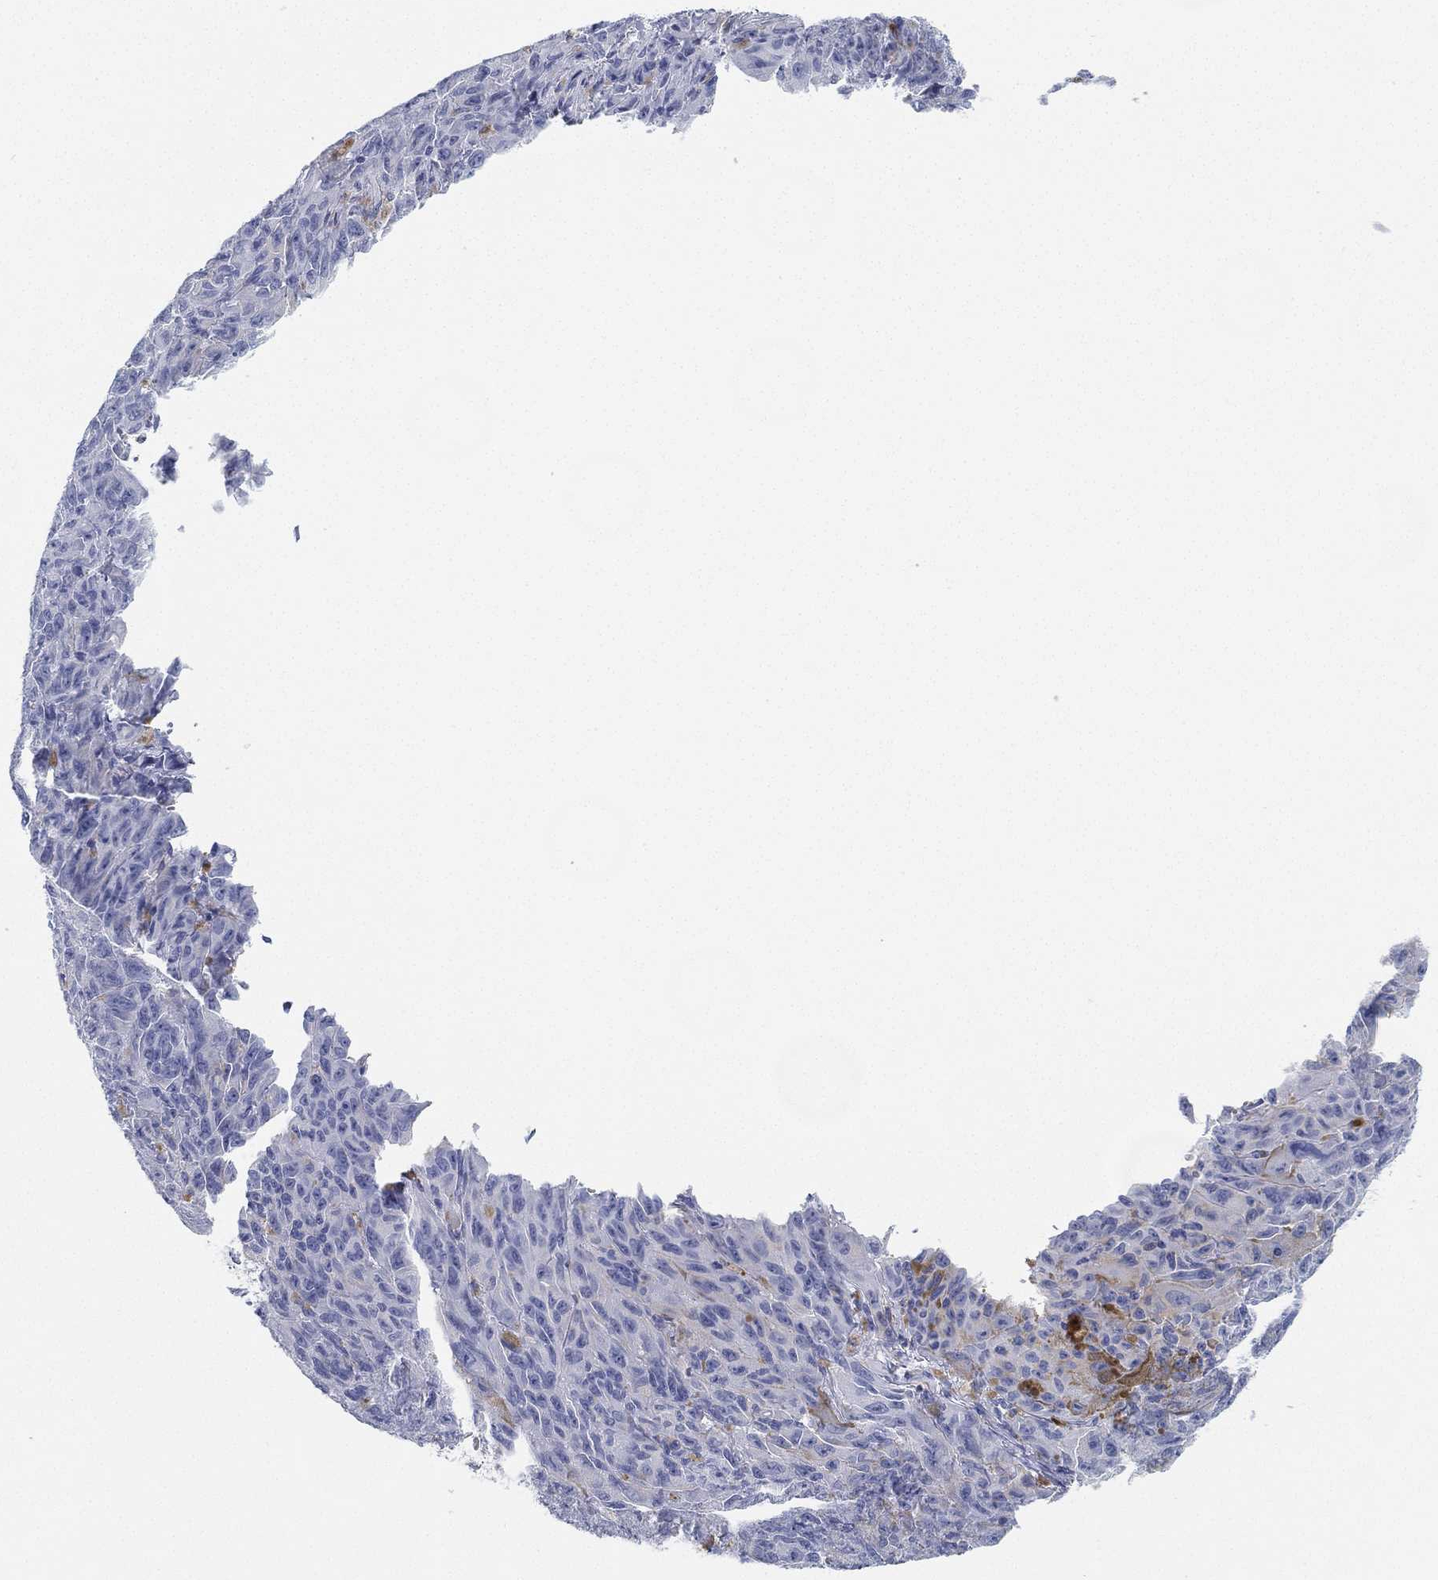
{"staining": {"intensity": "negative", "quantity": "none", "location": "none"}, "tissue": "melanoma", "cell_type": "Tumor cells", "image_type": "cancer", "snomed": [{"axis": "morphology", "description": "Malignant melanoma, NOS"}, {"axis": "topography", "description": "Vulva, labia, clitoris and Bartholin´s gland, NO"}], "caption": "DAB (3,3'-diaminobenzidine) immunohistochemical staining of human melanoma demonstrates no significant expression in tumor cells.", "gene": "GPR61", "patient": {"sex": "female", "age": 75}}